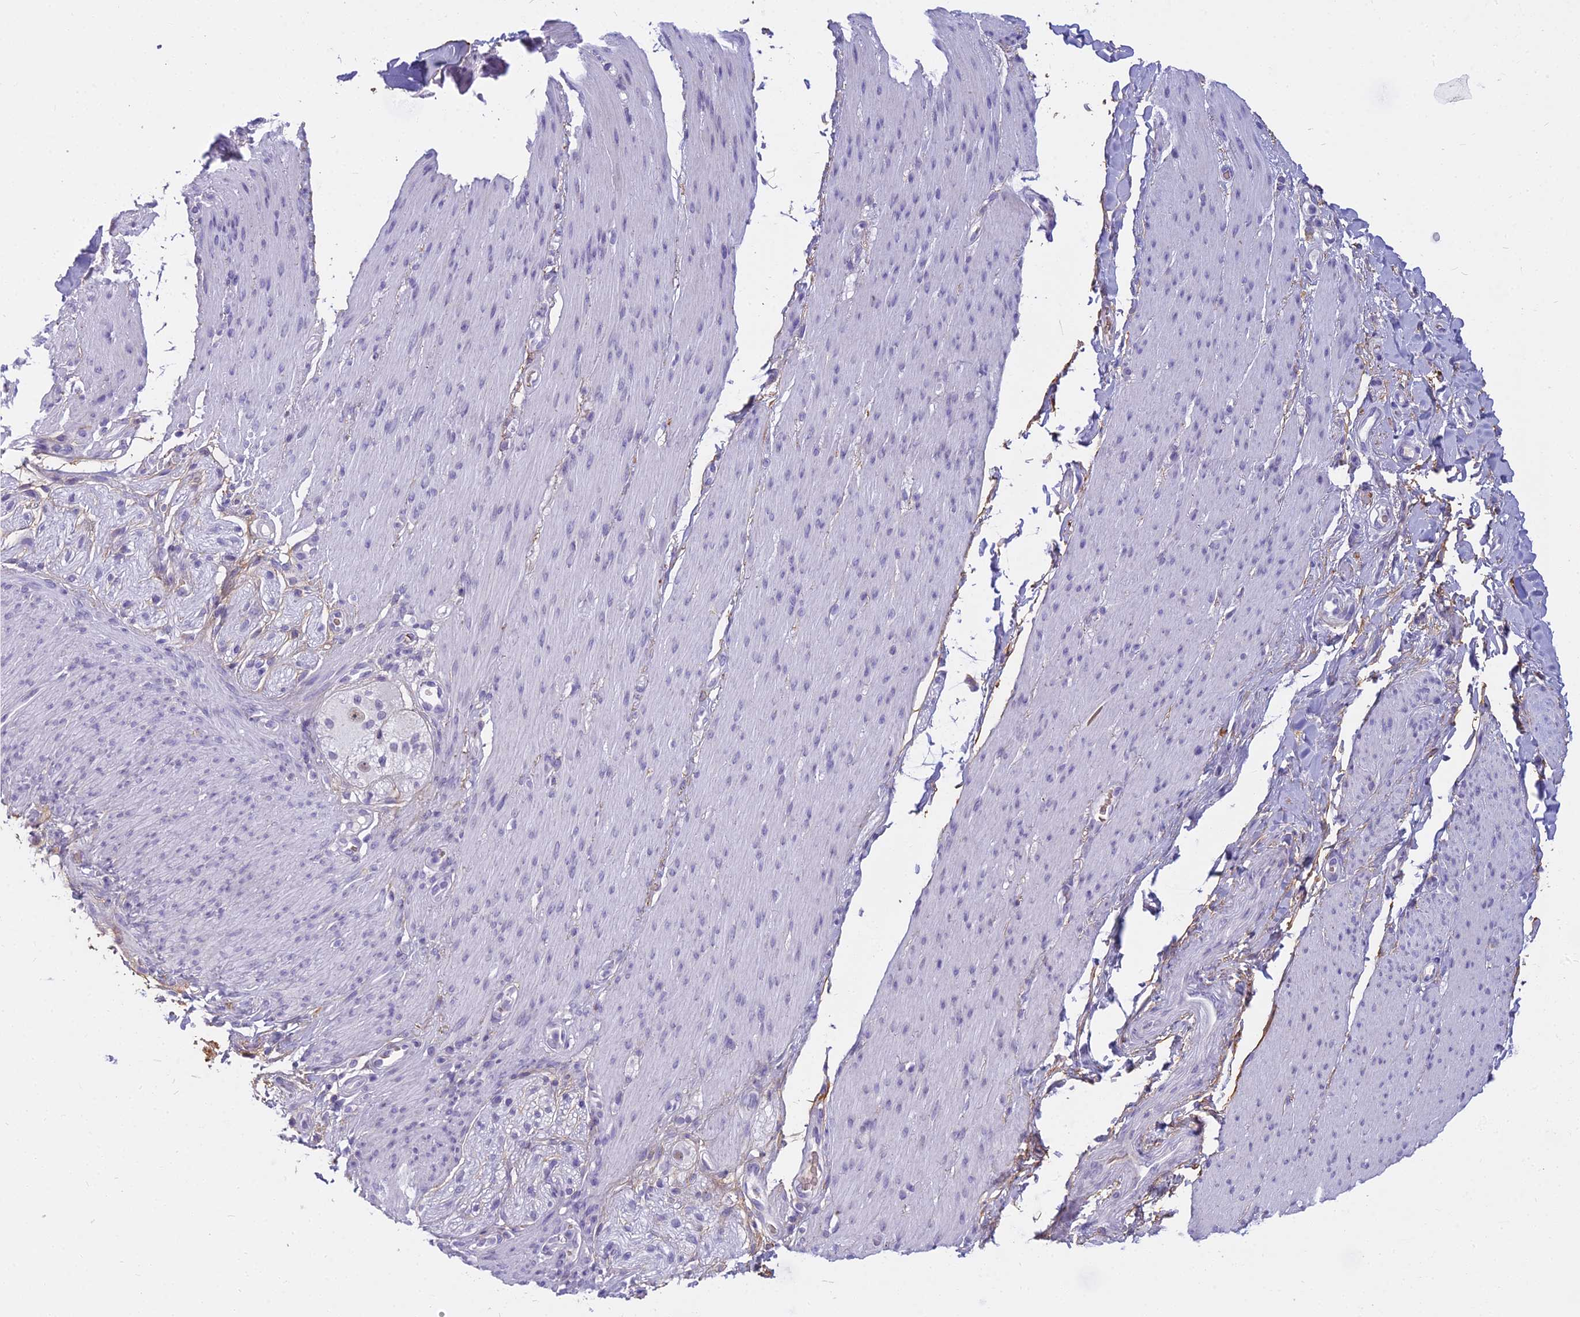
{"staining": {"intensity": "negative", "quantity": "none", "location": "none"}, "tissue": "adipose tissue", "cell_type": "Adipocytes", "image_type": "normal", "snomed": [{"axis": "morphology", "description": "Normal tissue, NOS"}, {"axis": "topography", "description": "Colon"}, {"axis": "topography", "description": "Peripheral nerve tissue"}], "caption": "Image shows no significant protein positivity in adipocytes of unremarkable adipose tissue. (Brightfield microscopy of DAB immunohistochemistry (IHC) at high magnification).", "gene": "OSTN", "patient": {"sex": "female", "age": 61}}